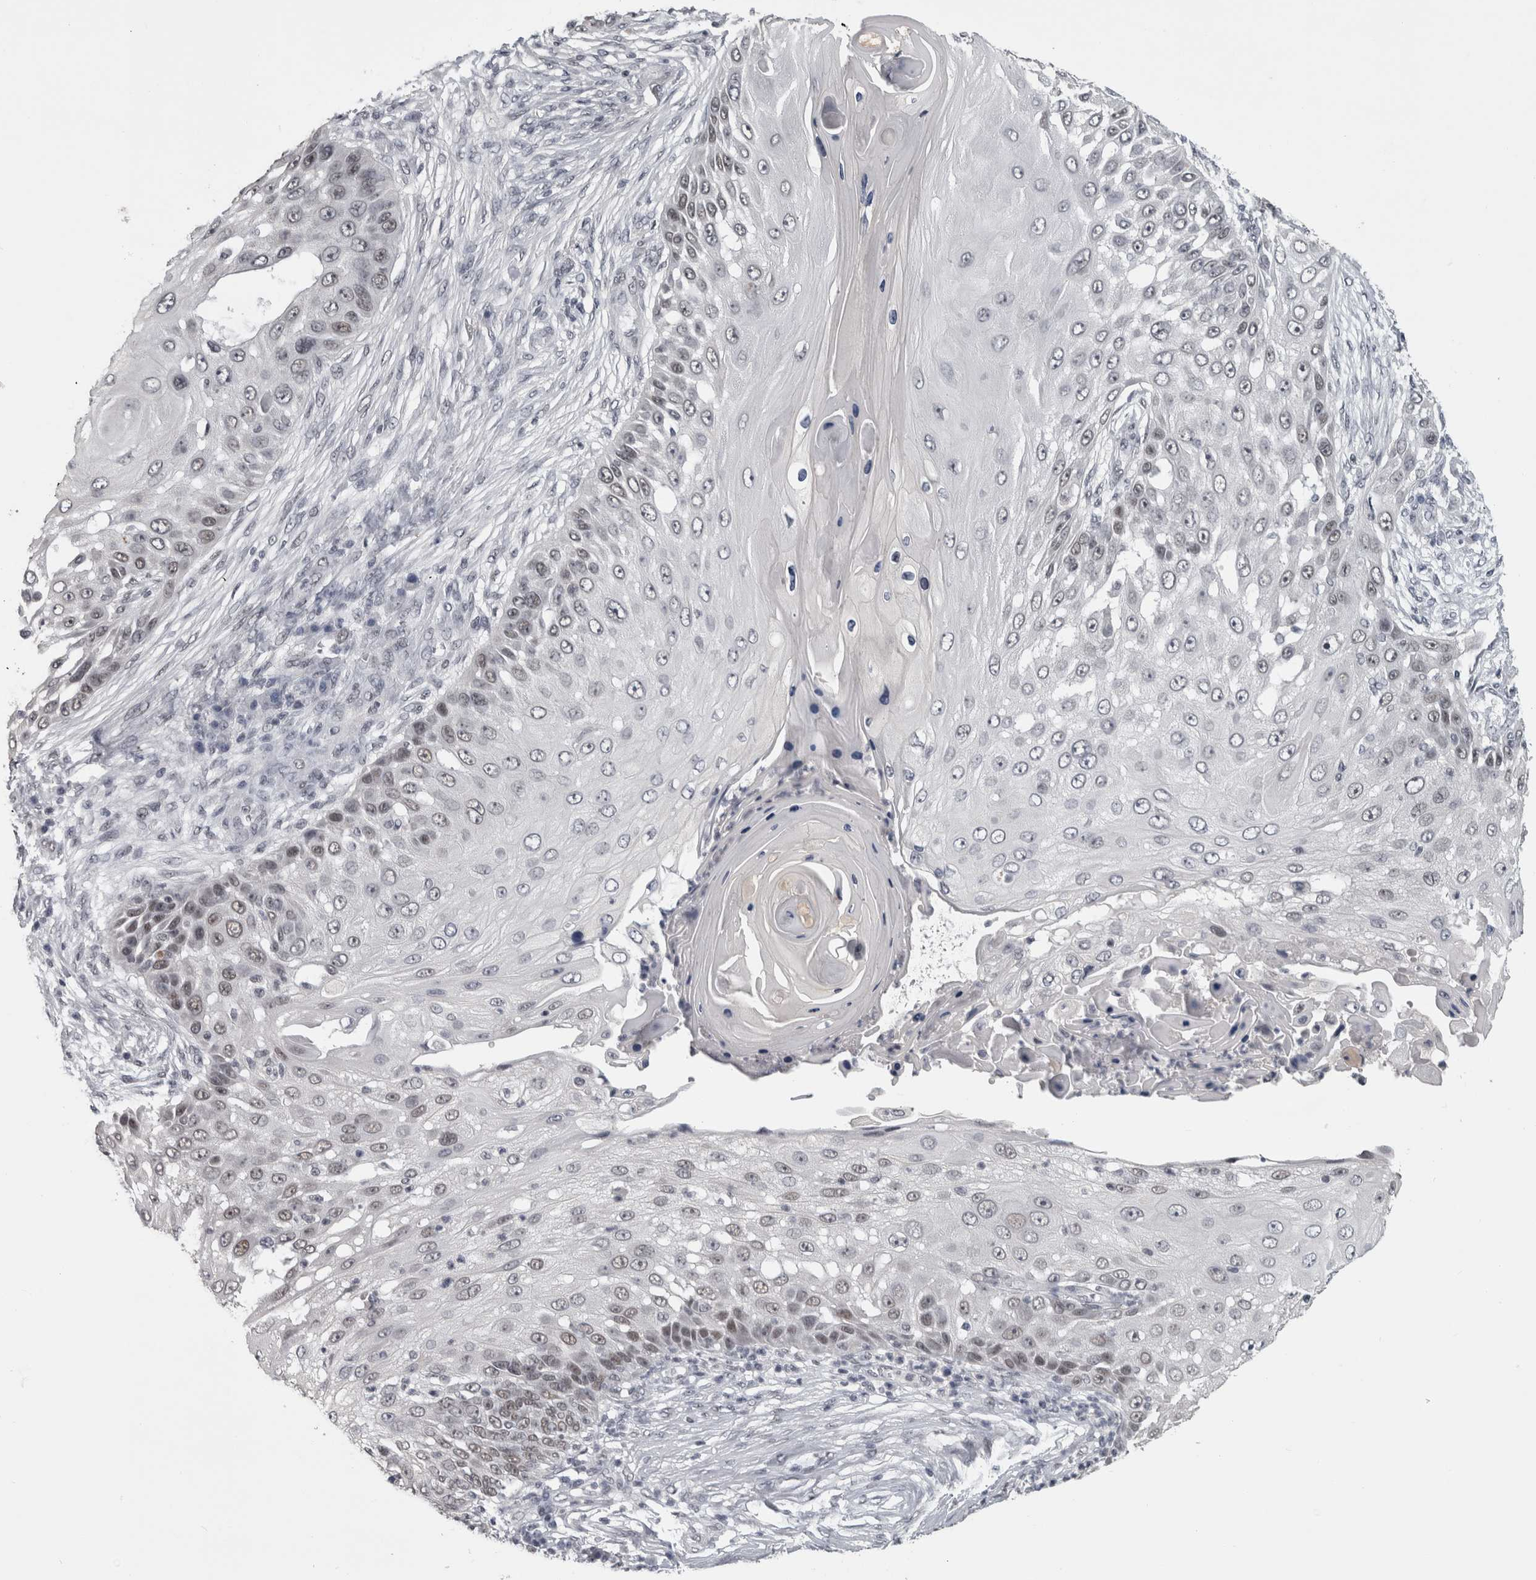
{"staining": {"intensity": "weak", "quantity": "<25%", "location": "nuclear"}, "tissue": "skin cancer", "cell_type": "Tumor cells", "image_type": "cancer", "snomed": [{"axis": "morphology", "description": "Squamous cell carcinoma, NOS"}, {"axis": "topography", "description": "Skin"}], "caption": "This is an immunohistochemistry (IHC) micrograph of squamous cell carcinoma (skin). There is no expression in tumor cells.", "gene": "ARID4B", "patient": {"sex": "female", "age": 44}}